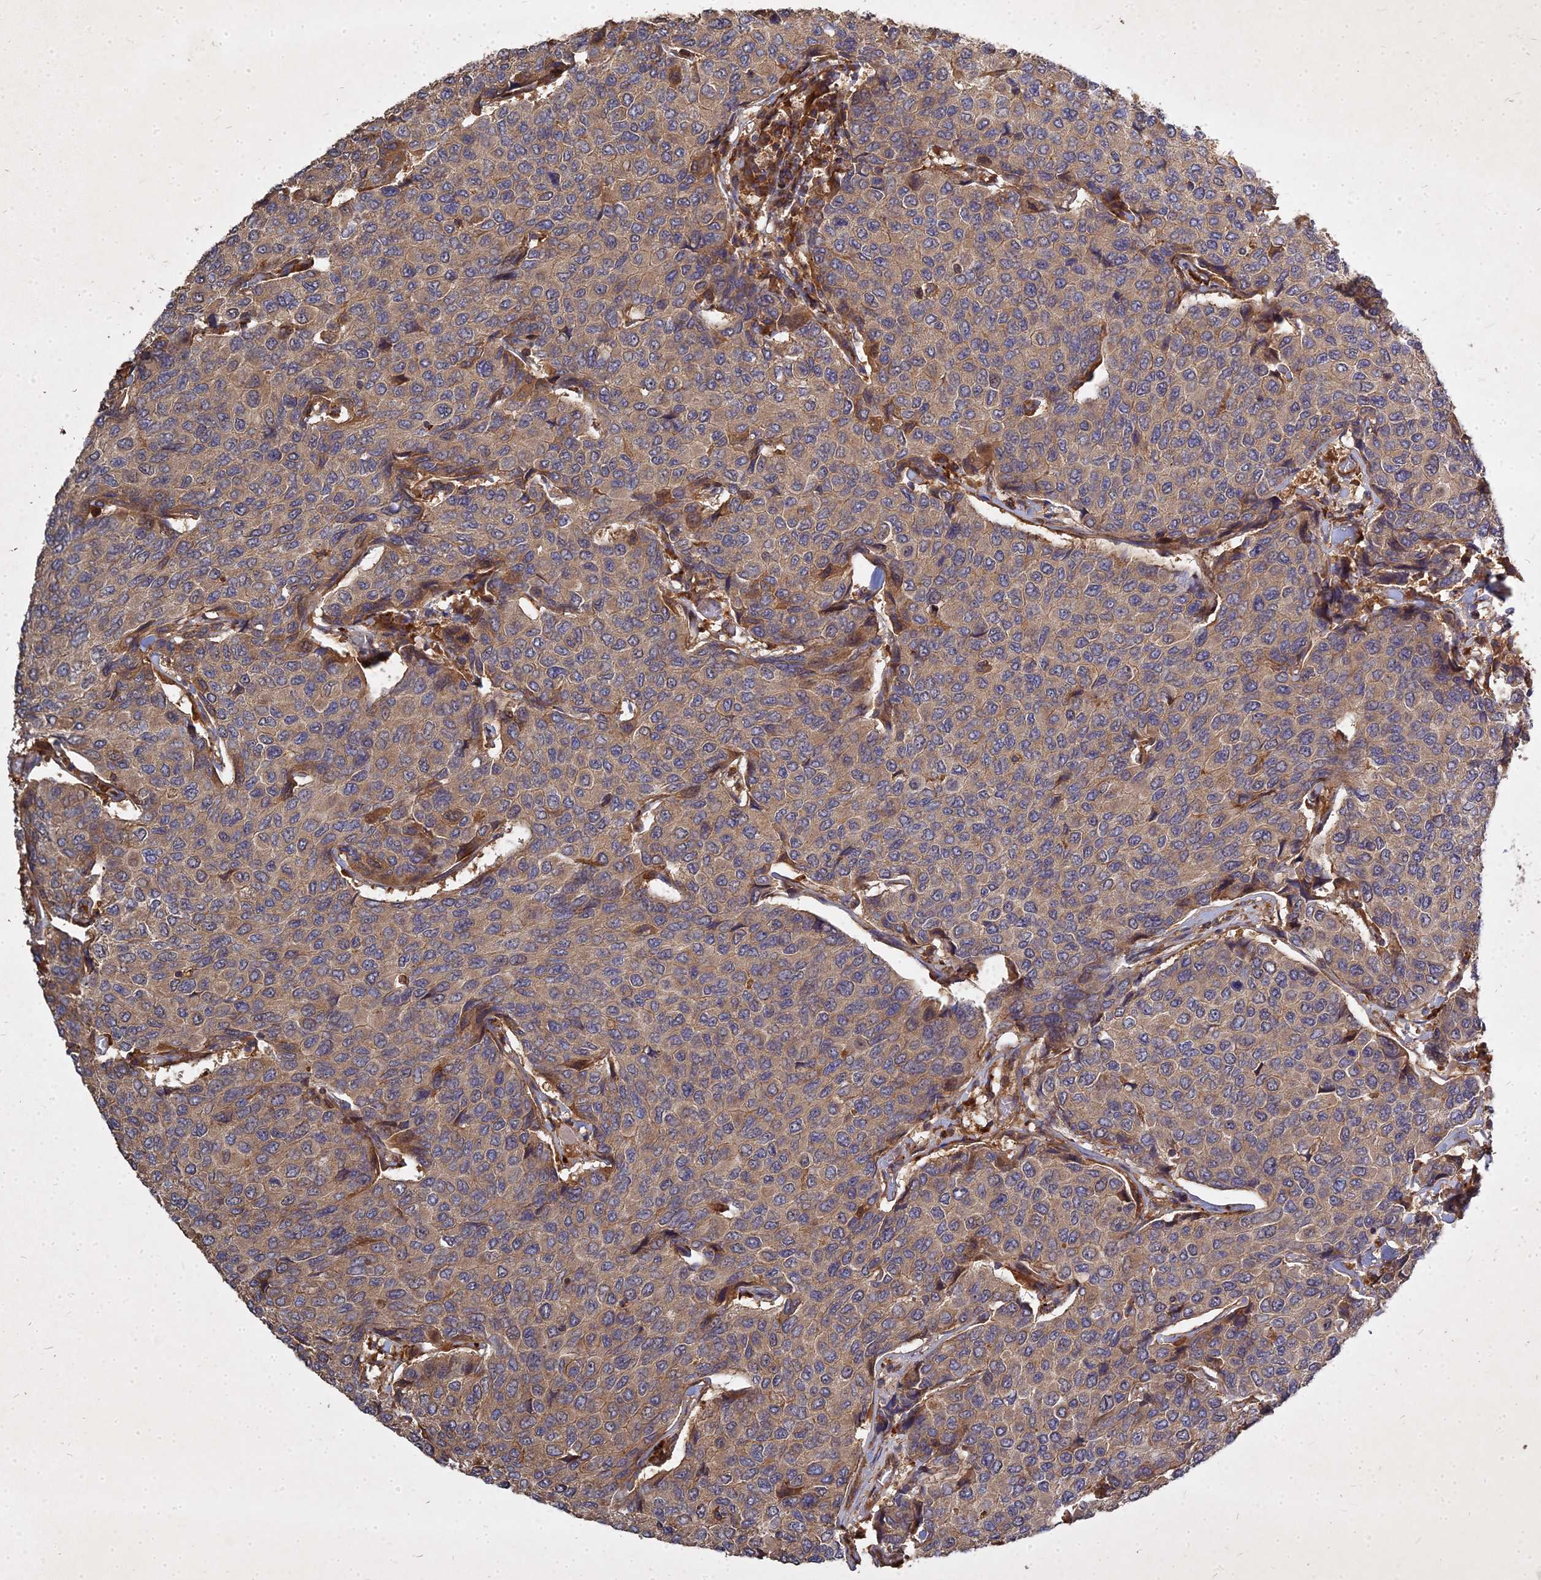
{"staining": {"intensity": "weak", "quantity": ">75%", "location": "cytoplasmic/membranous"}, "tissue": "breast cancer", "cell_type": "Tumor cells", "image_type": "cancer", "snomed": [{"axis": "morphology", "description": "Duct carcinoma"}, {"axis": "topography", "description": "Breast"}], "caption": "Approximately >75% of tumor cells in breast invasive ductal carcinoma exhibit weak cytoplasmic/membranous protein staining as visualized by brown immunohistochemical staining.", "gene": "UBE2W", "patient": {"sex": "female", "age": 55}}